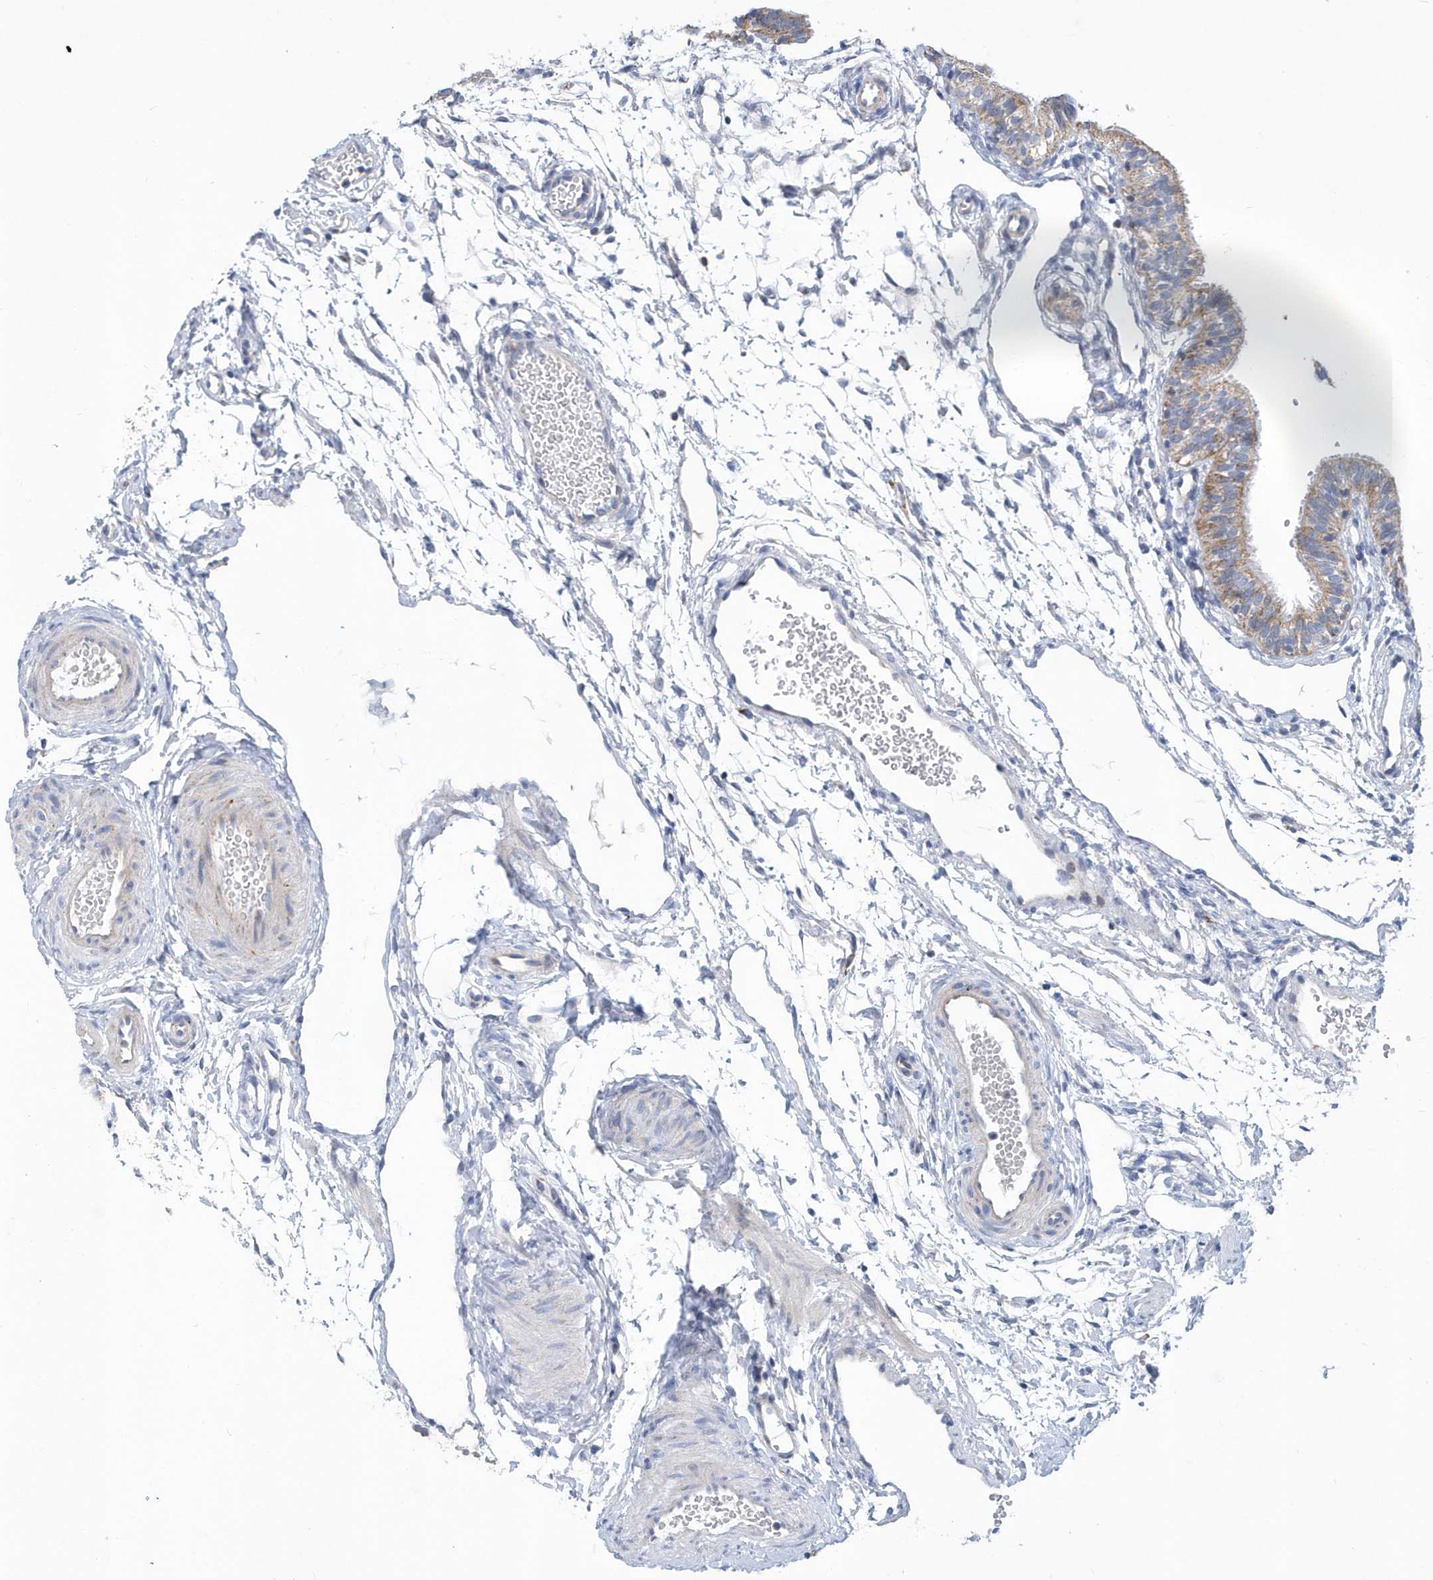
{"staining": {"intensity": "weak", "quantity": "25%-75%", "location": "cytoplasmic/membranous"}, "tissue": "fallopian tube", "cell_type": "Glandular cells", "image_type": "normal", "snomed": [{"axis": "morphology", "description": "Normal tissue, NOS"}, {"axis": "topography", "description": "Fallopian tube"}], "caption": "DAB immunohistochemical staining of normal fallopian tube shows weak cytoplasmic/membranous protein expression in about 25%-75% of glandular cells.", "gene": "VWA5B2", "patient": {"sex": "female", "age": 35}}